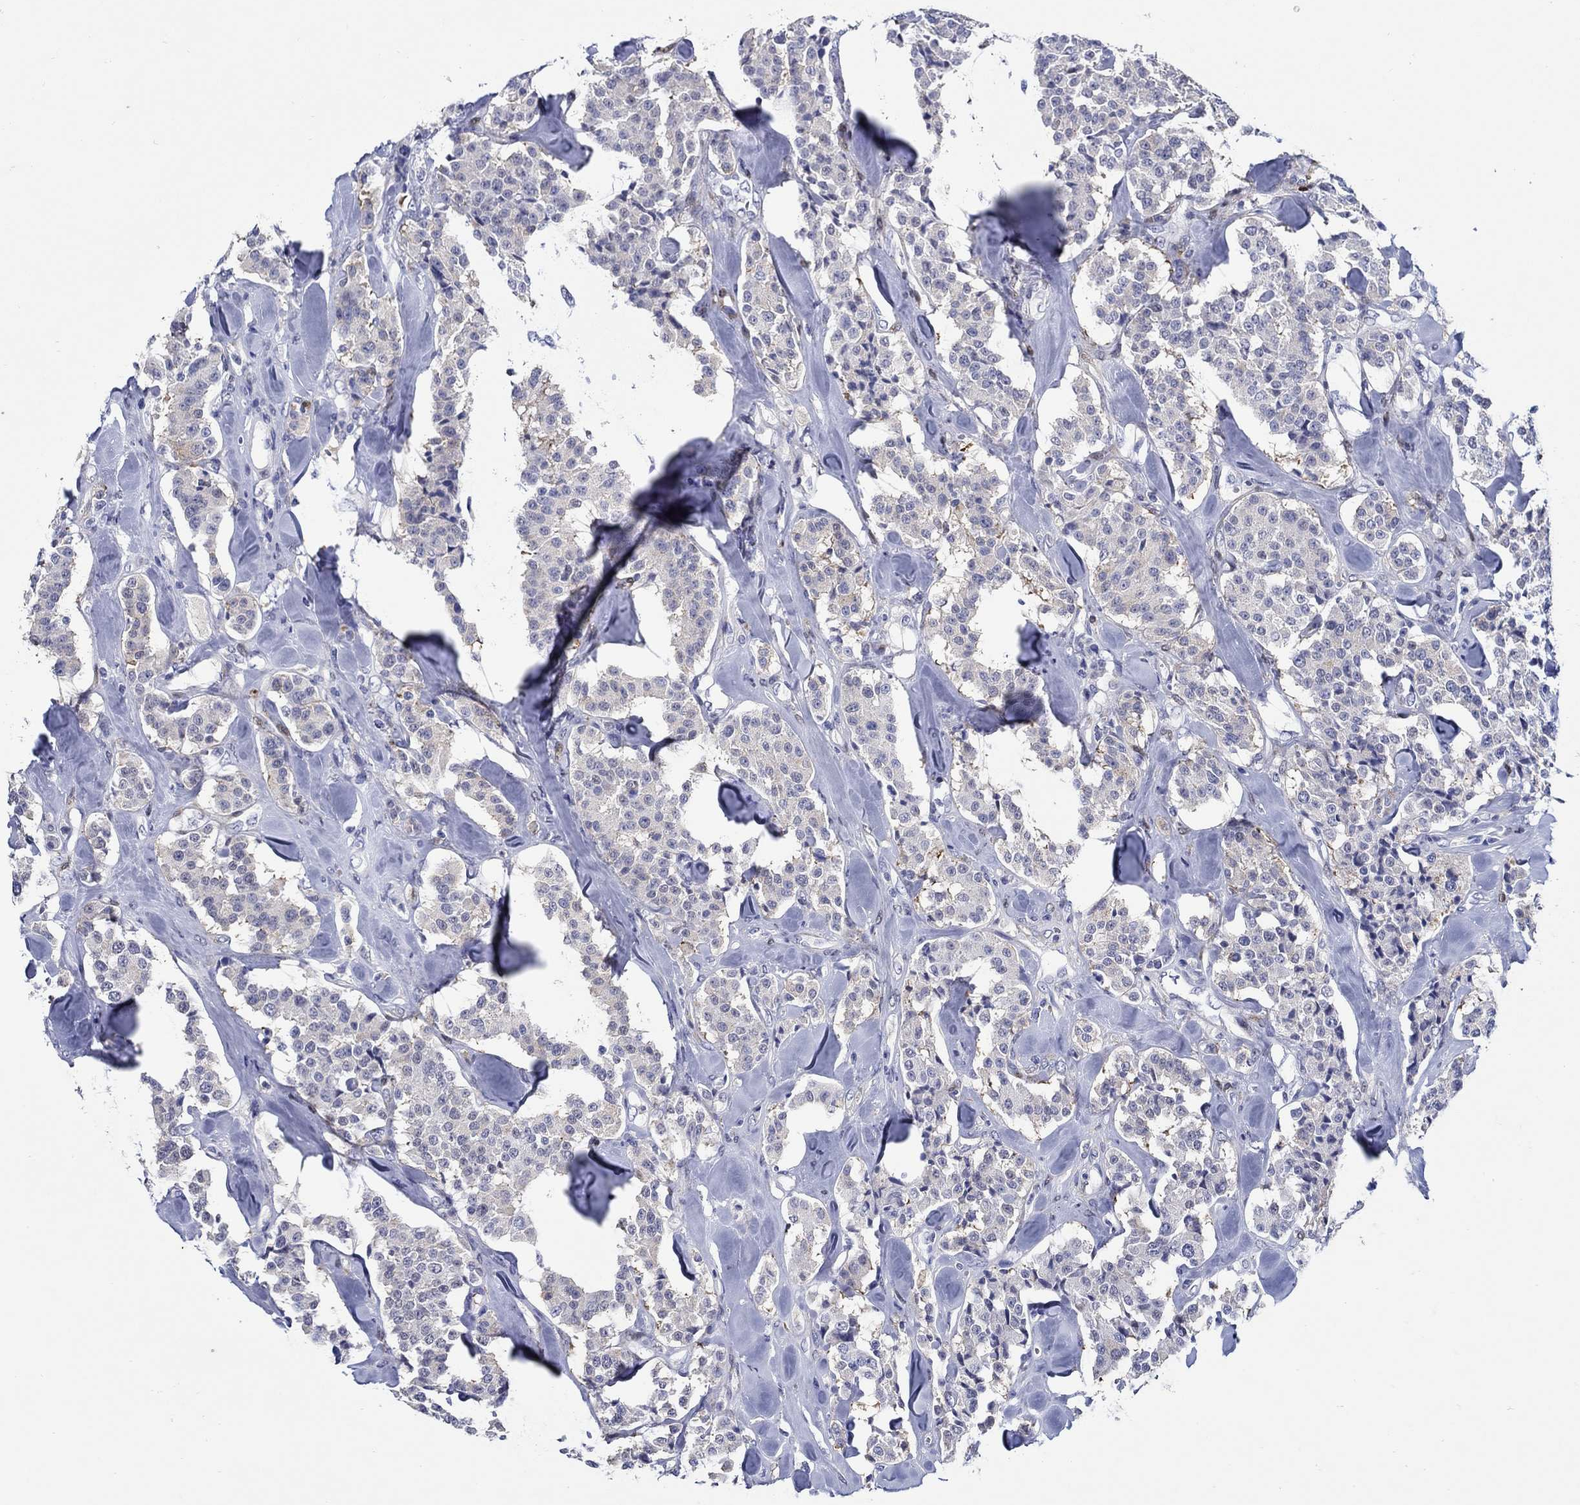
{"staining": {"intensity": "negative", "quantity": "none", "location": "none"}, "tissue": "carcinoid", "cell_type": "Tumor cells", "image_type": "cancer", "snomed": [{"axis": "morphology", "description": "Carcinoid, malignant, NOS"}, {"axis": "topography", "description": "Pancreas"}], "caption": "Carcinoid was stained to show a protein in brown. There is no significant staining in tumor cells.", "gene": "MC2R", "patient": {"sex": "male", "age": 41}}